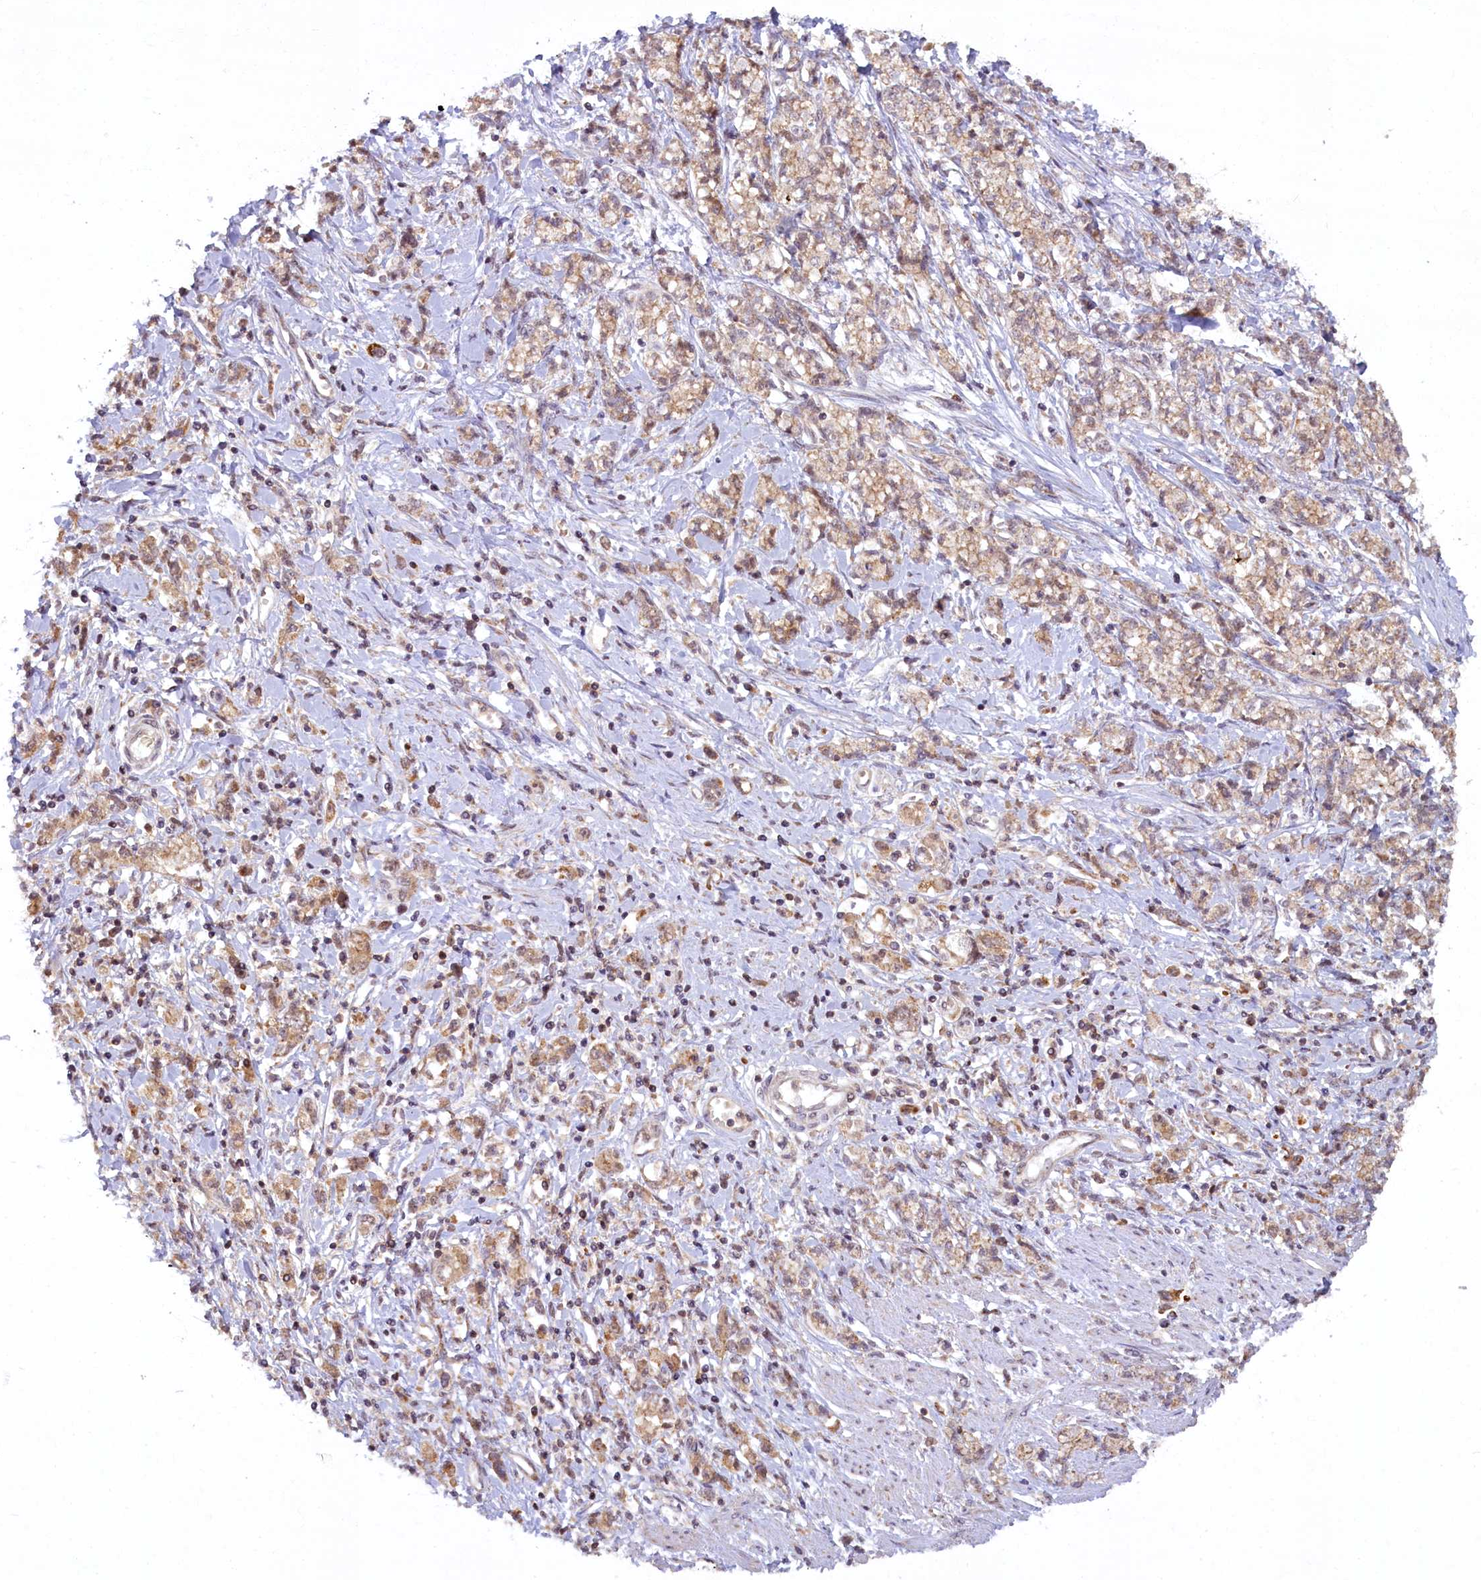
{"staining": {"intensity": "moderate", "quantity": ">75%", "location": "cytoplasmic/membranous"}, "tissue": "stomach cancer", "cell_type": "Tumor cells", "image_type": "cancer", "snomed": [{"axis": "morphology", "description": "Adenocarcinoma, NOS"}, {"axis": "topography", "description": "Stomach"}], "caption": "Stomach cancer (adenocarcinoma) stained with DAB (3,3'-diaminobenzidine) IHC reveals medium levels of moderate cytoplasmic/membranous positivity in about >75% of tumor cells.", "gene": "CARD8", "patient": {"sex": "female", "age": 76}}